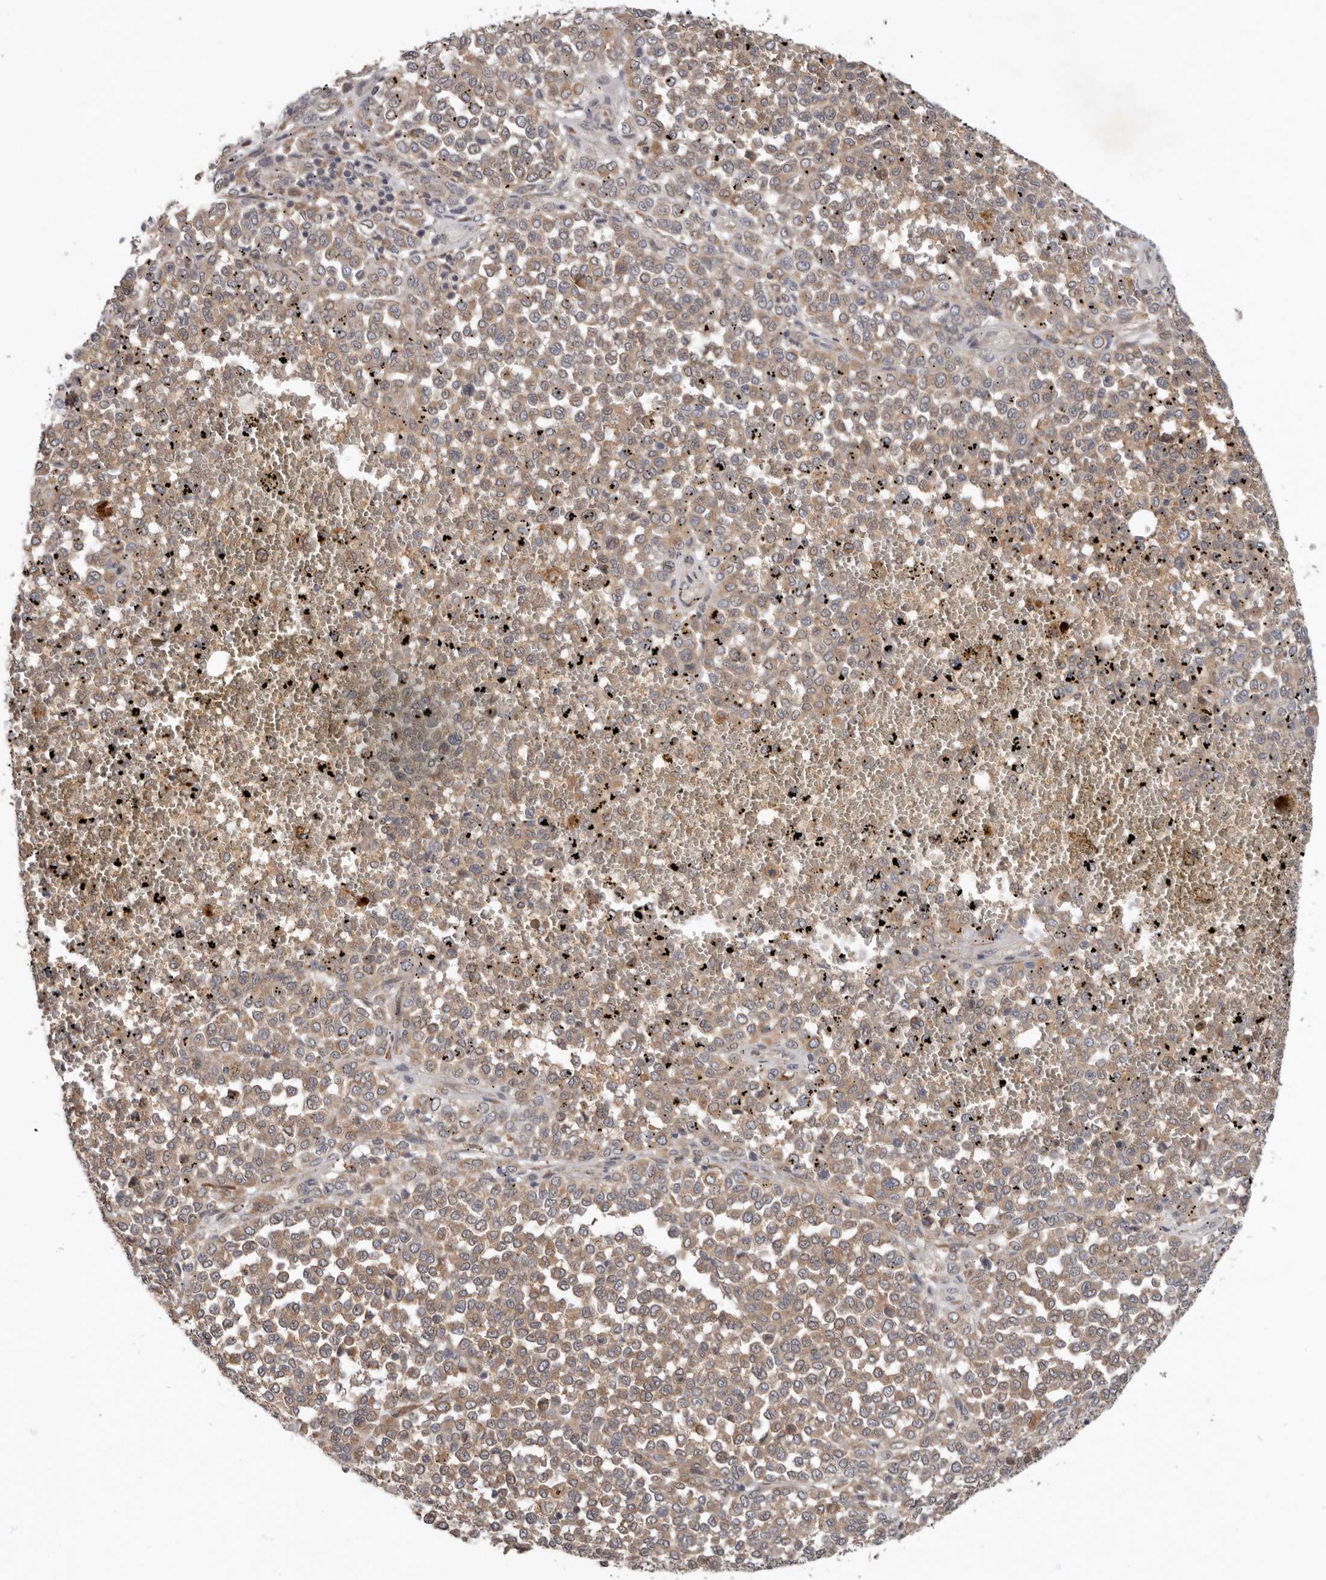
{"staining": {"intensity": "moderate", "quantity": ">75%", "location": "cytoplasmic/membranous"}, "tissue": "melanoma", "cell_type": "Tumor cells", "image_type": "cancer", "snomed": [{"axis": "morphology", "description": "Malignant melanoma, Metastatic site"}, {"axis": "topography", "description": "Pancreas"}], "caption": "Malignant melanoma (metastatic site) stained for a protein (brown) displays moderate cytoplasmic/membranous positive positivity in about >75% of tumor cells.", "gene": "CHML", "patient": {"sex": "female", "age": 30}}